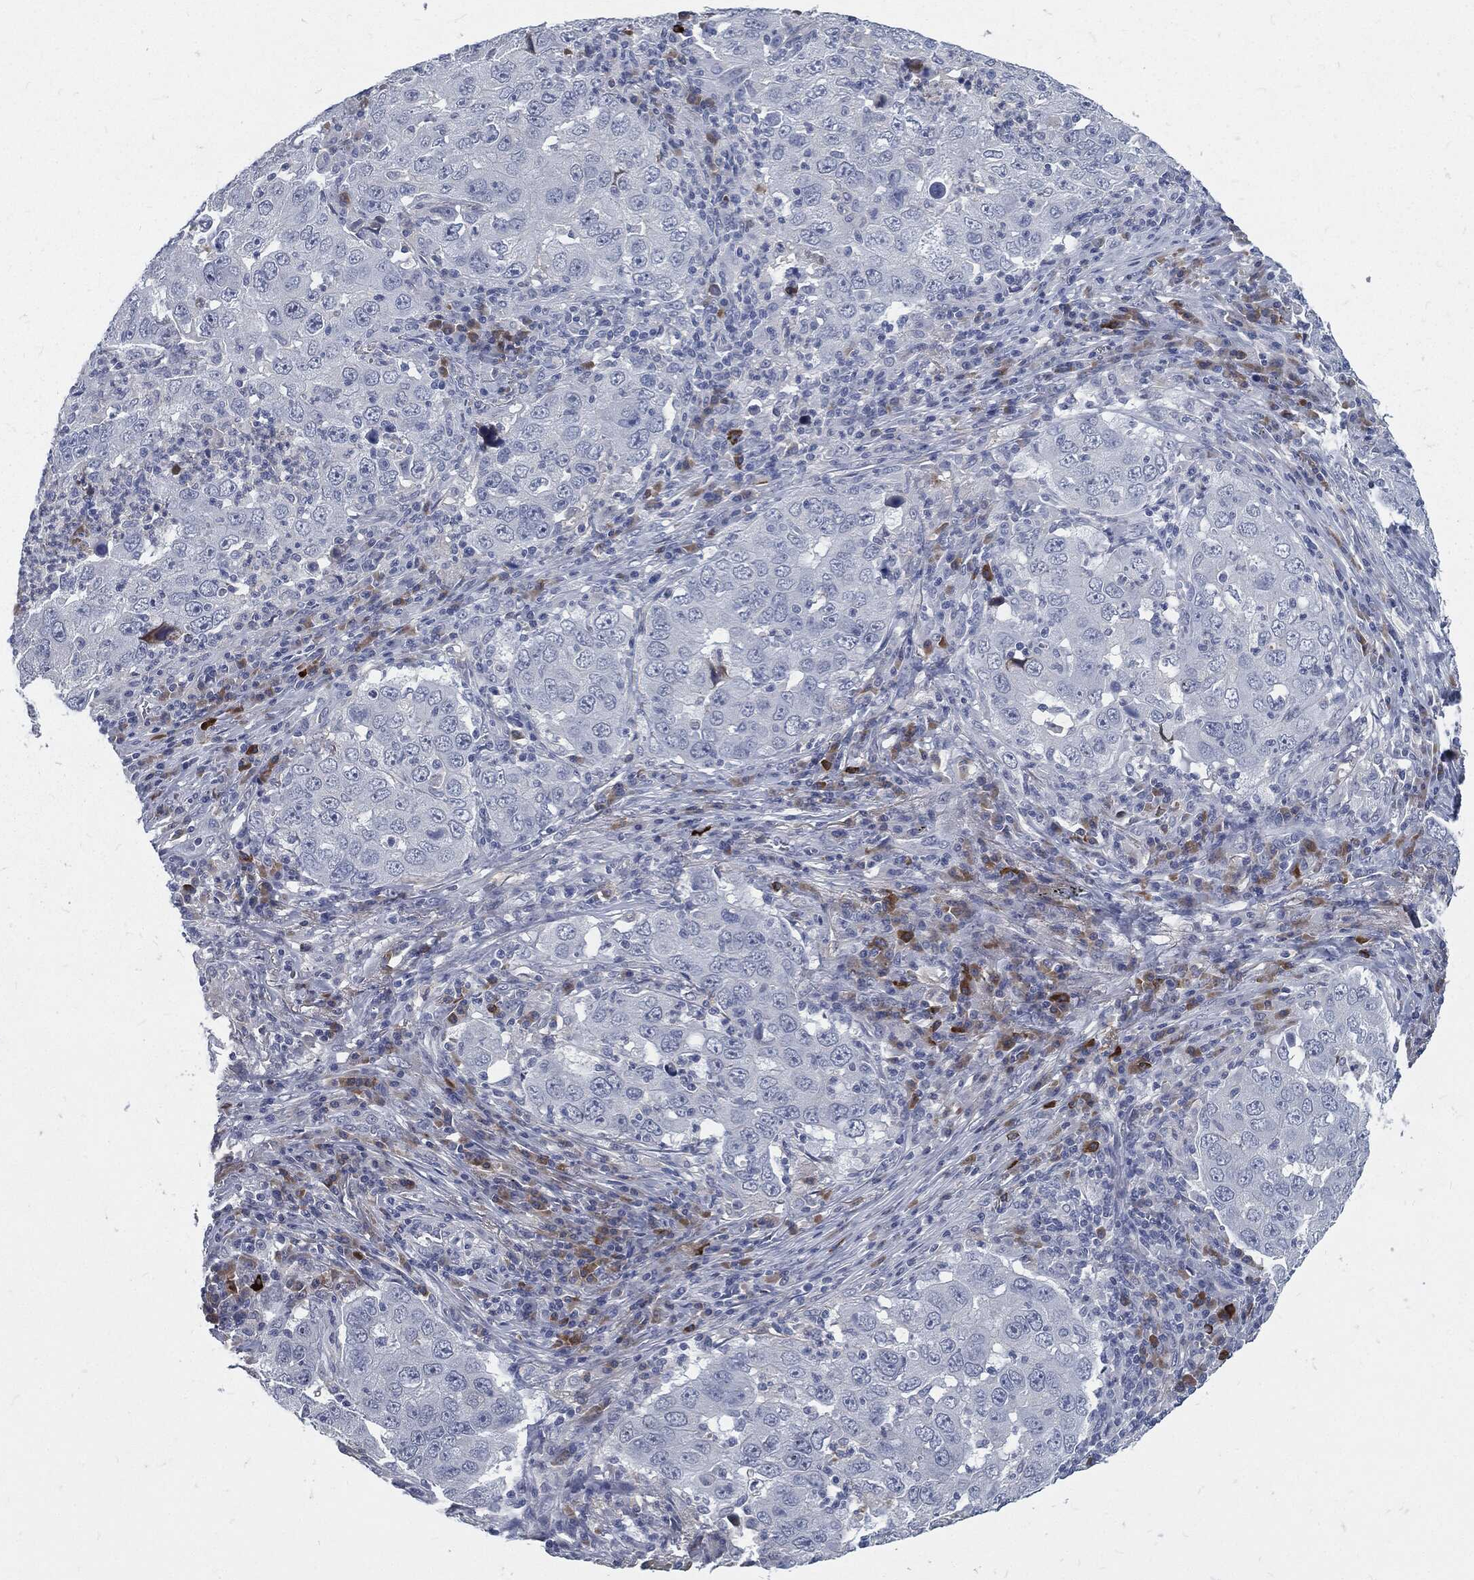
{"staining": {"intensity": "negative", "quantity": "none", "location": "none"}, "tissue": "lung cancer", "cell_type": "Tumor cells", "image_type": "cancer", "snomed": [{"axis": "morphology", "description": "Adenocarcinoma, NOS"}, {"axis": "topography", "description": "Lung"}], "caption": "This is an immunohistochemistry histopathology image of human lung cancer (adenocarcinoma). There is no positivity in tumor cells.", "gene": "MST1", "patient": {"sex": "male", "age": 73}}